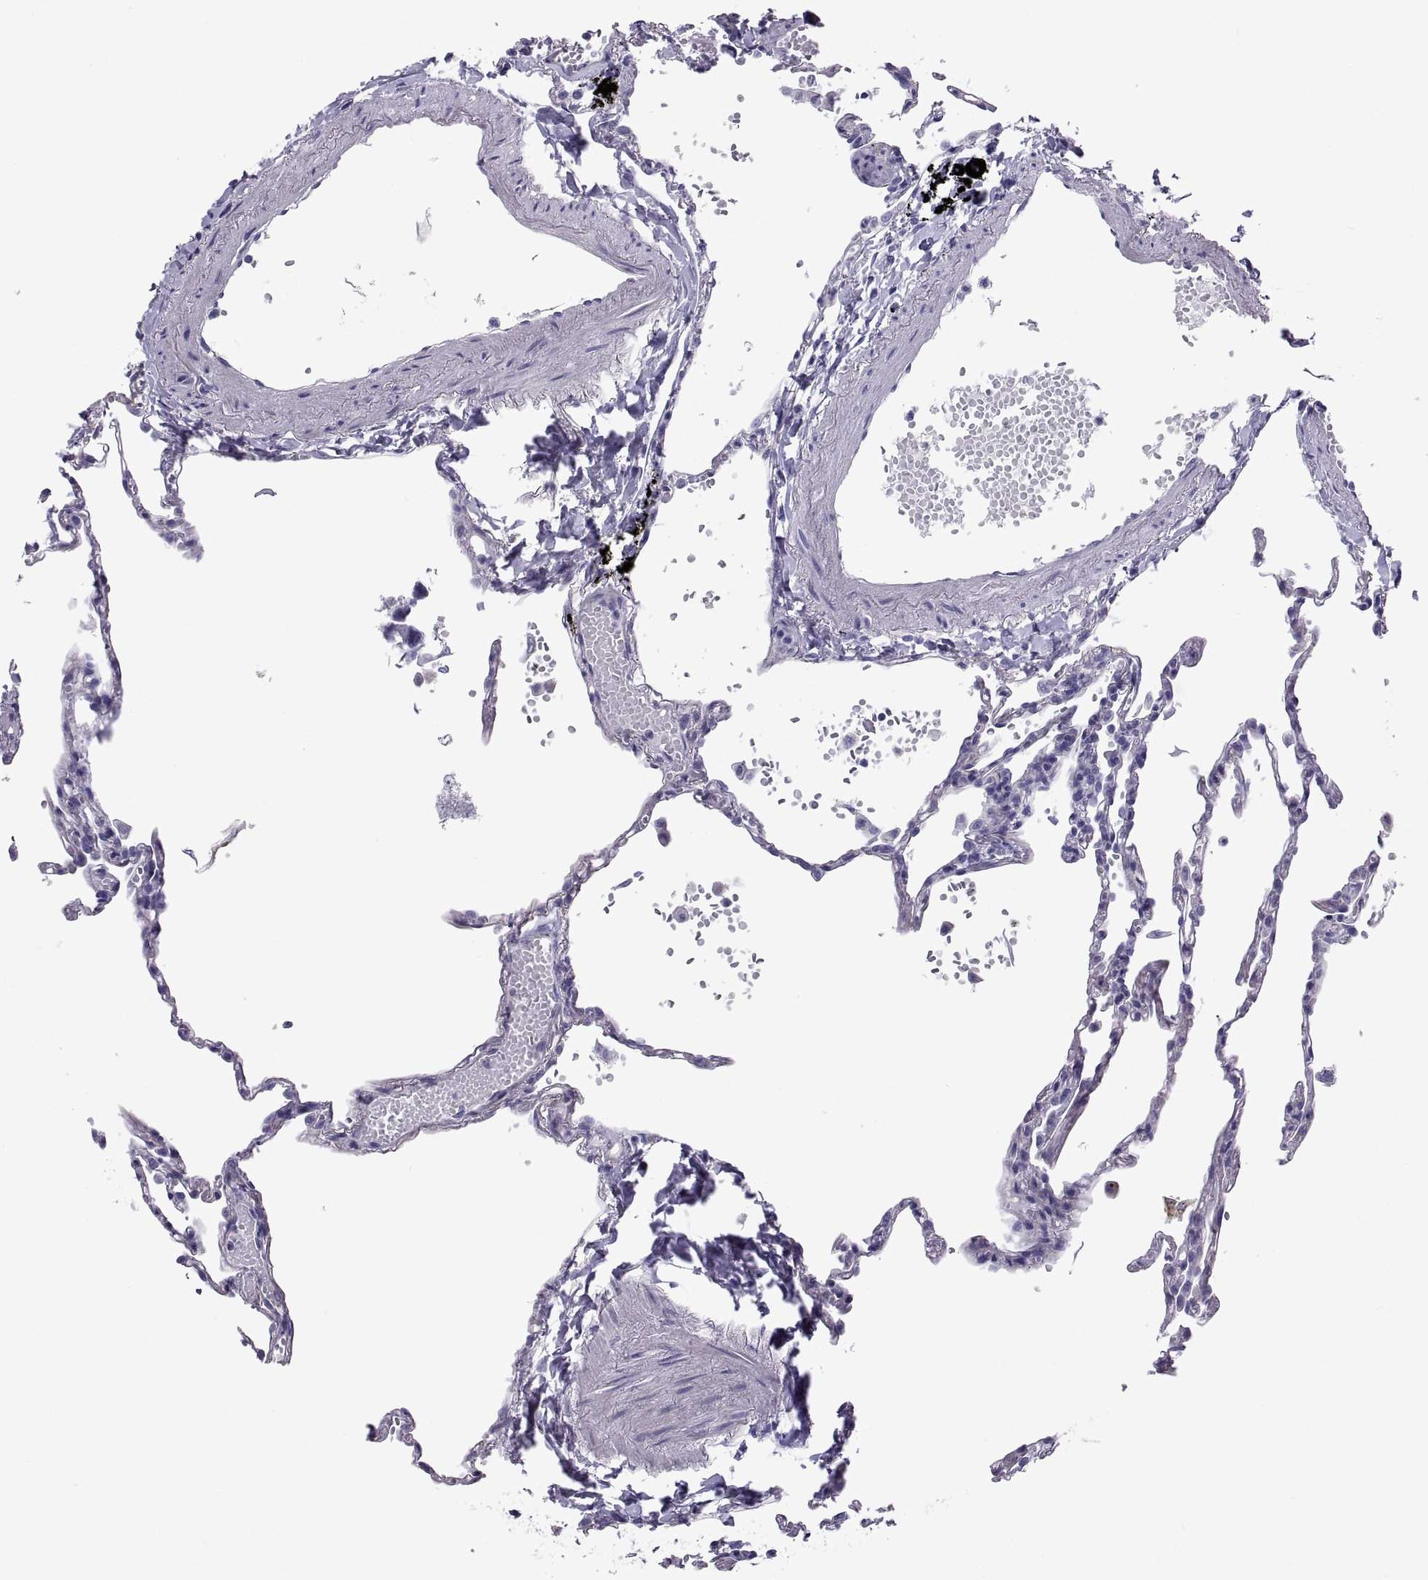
{"staining": {"intensity": "negative", "quantity": "none", "location": "none"}, "tissue": "lung", "cell_type": "Alveolar cells", "image_type": "normal", "snomed": [{"axis": "morphology", "description": "Normal tissue, NOS"}, {"axis": "topography", "description": "Lung"}], "caption": "IHC image of benign lung: human lung stained with DAB (3,3'-diaminobenzidine) demonstrates no significant protein expression in alveolar cells.", "gene": "RNASE12", "patient": {"sex": "male", "age": 78}}